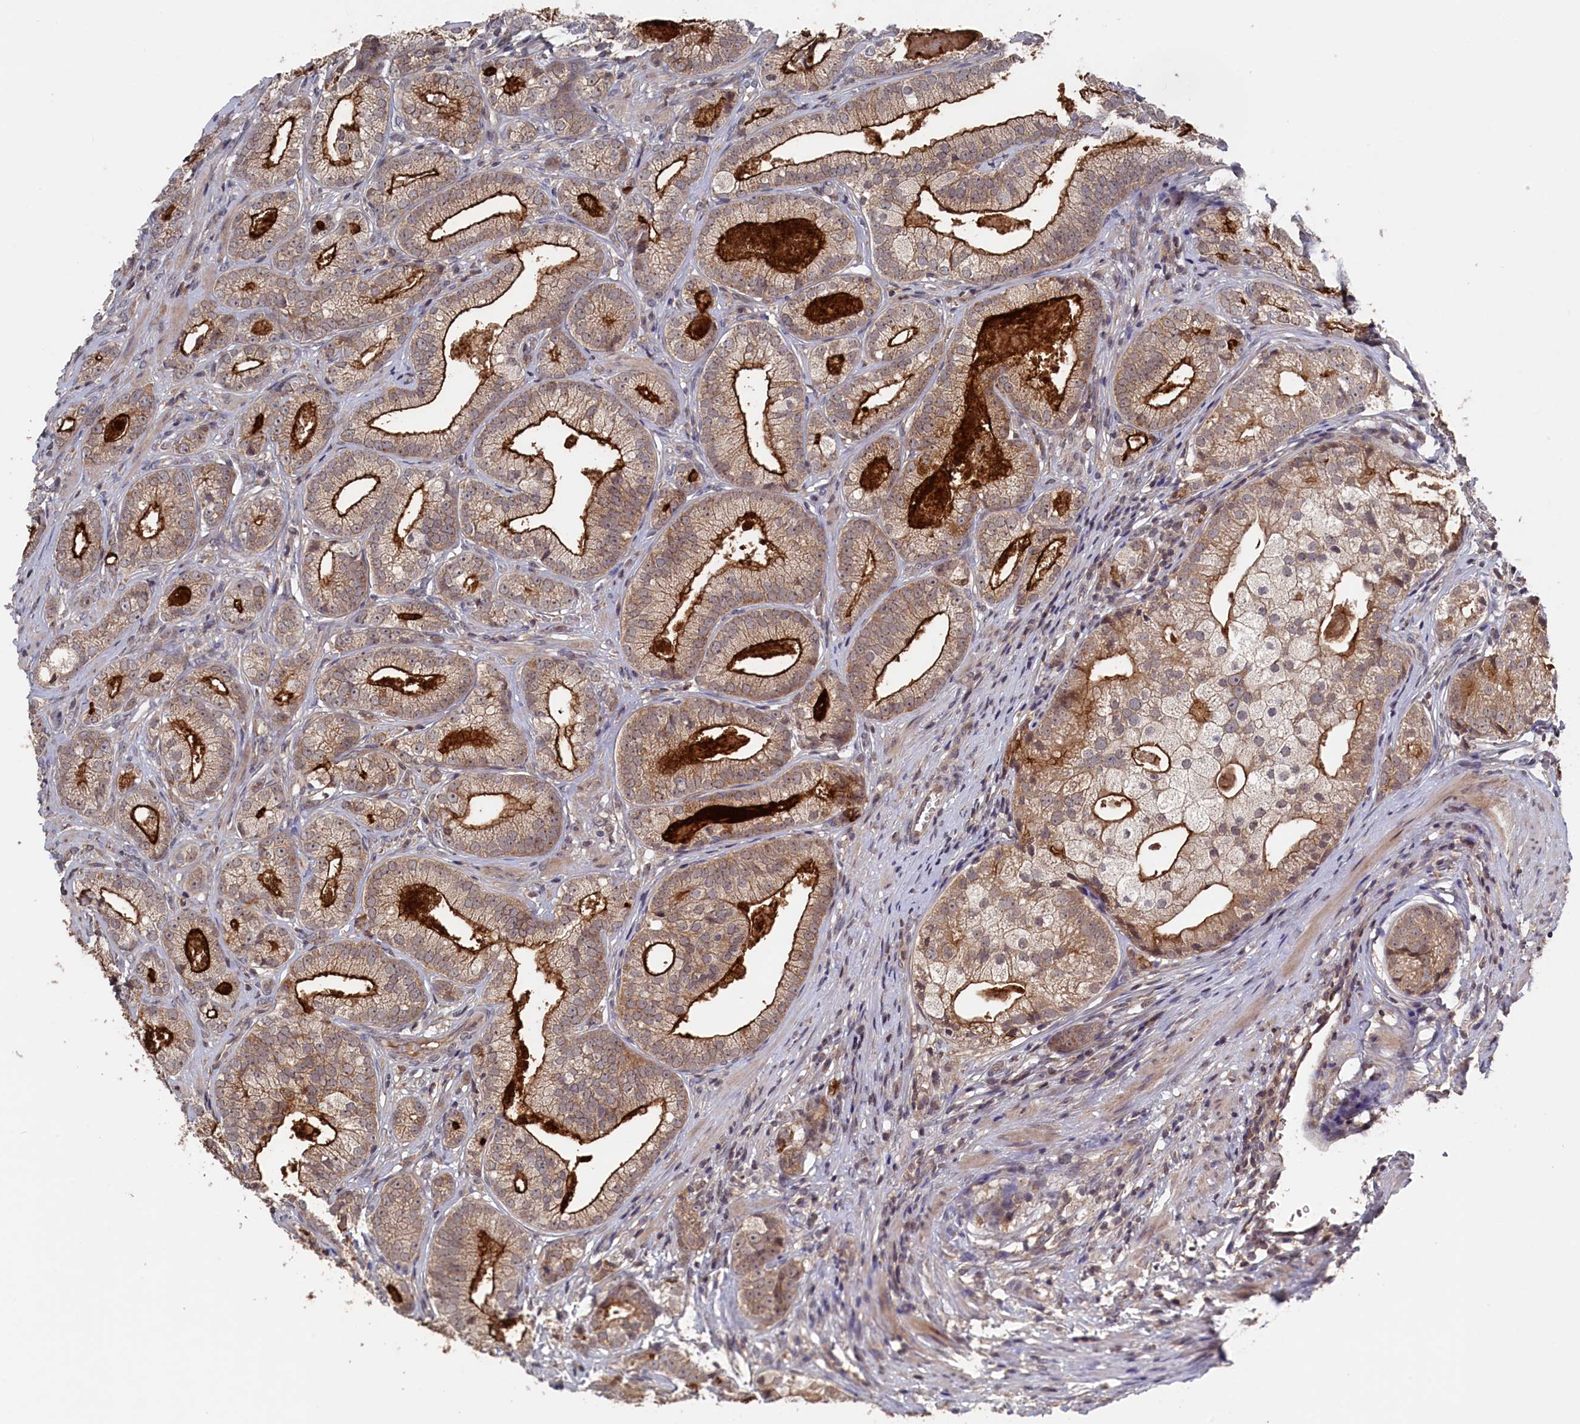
{"staining": {"intensity": "strong", "quantity": "25%-75%", "location": "cytoplasmic/membranous"}, "tissue": "prostate cancer", "cell_type": "Tumor cells", "image_type": "cancer", "snomed": [{"axis": "morphology", "description": "Adenocarcinoma, High grade"}, {"axis": "topography", "description": "Prostate"}], "caption": "This image demonstrates IHC staining of adenocarcinoma (high-grade) (prostate), with high strong cytoplasmic/membranous expression in approximately 25%-75% of tumor cells.", "gene": "TMC5", "patient": {"sex": "male", "age": 69}}